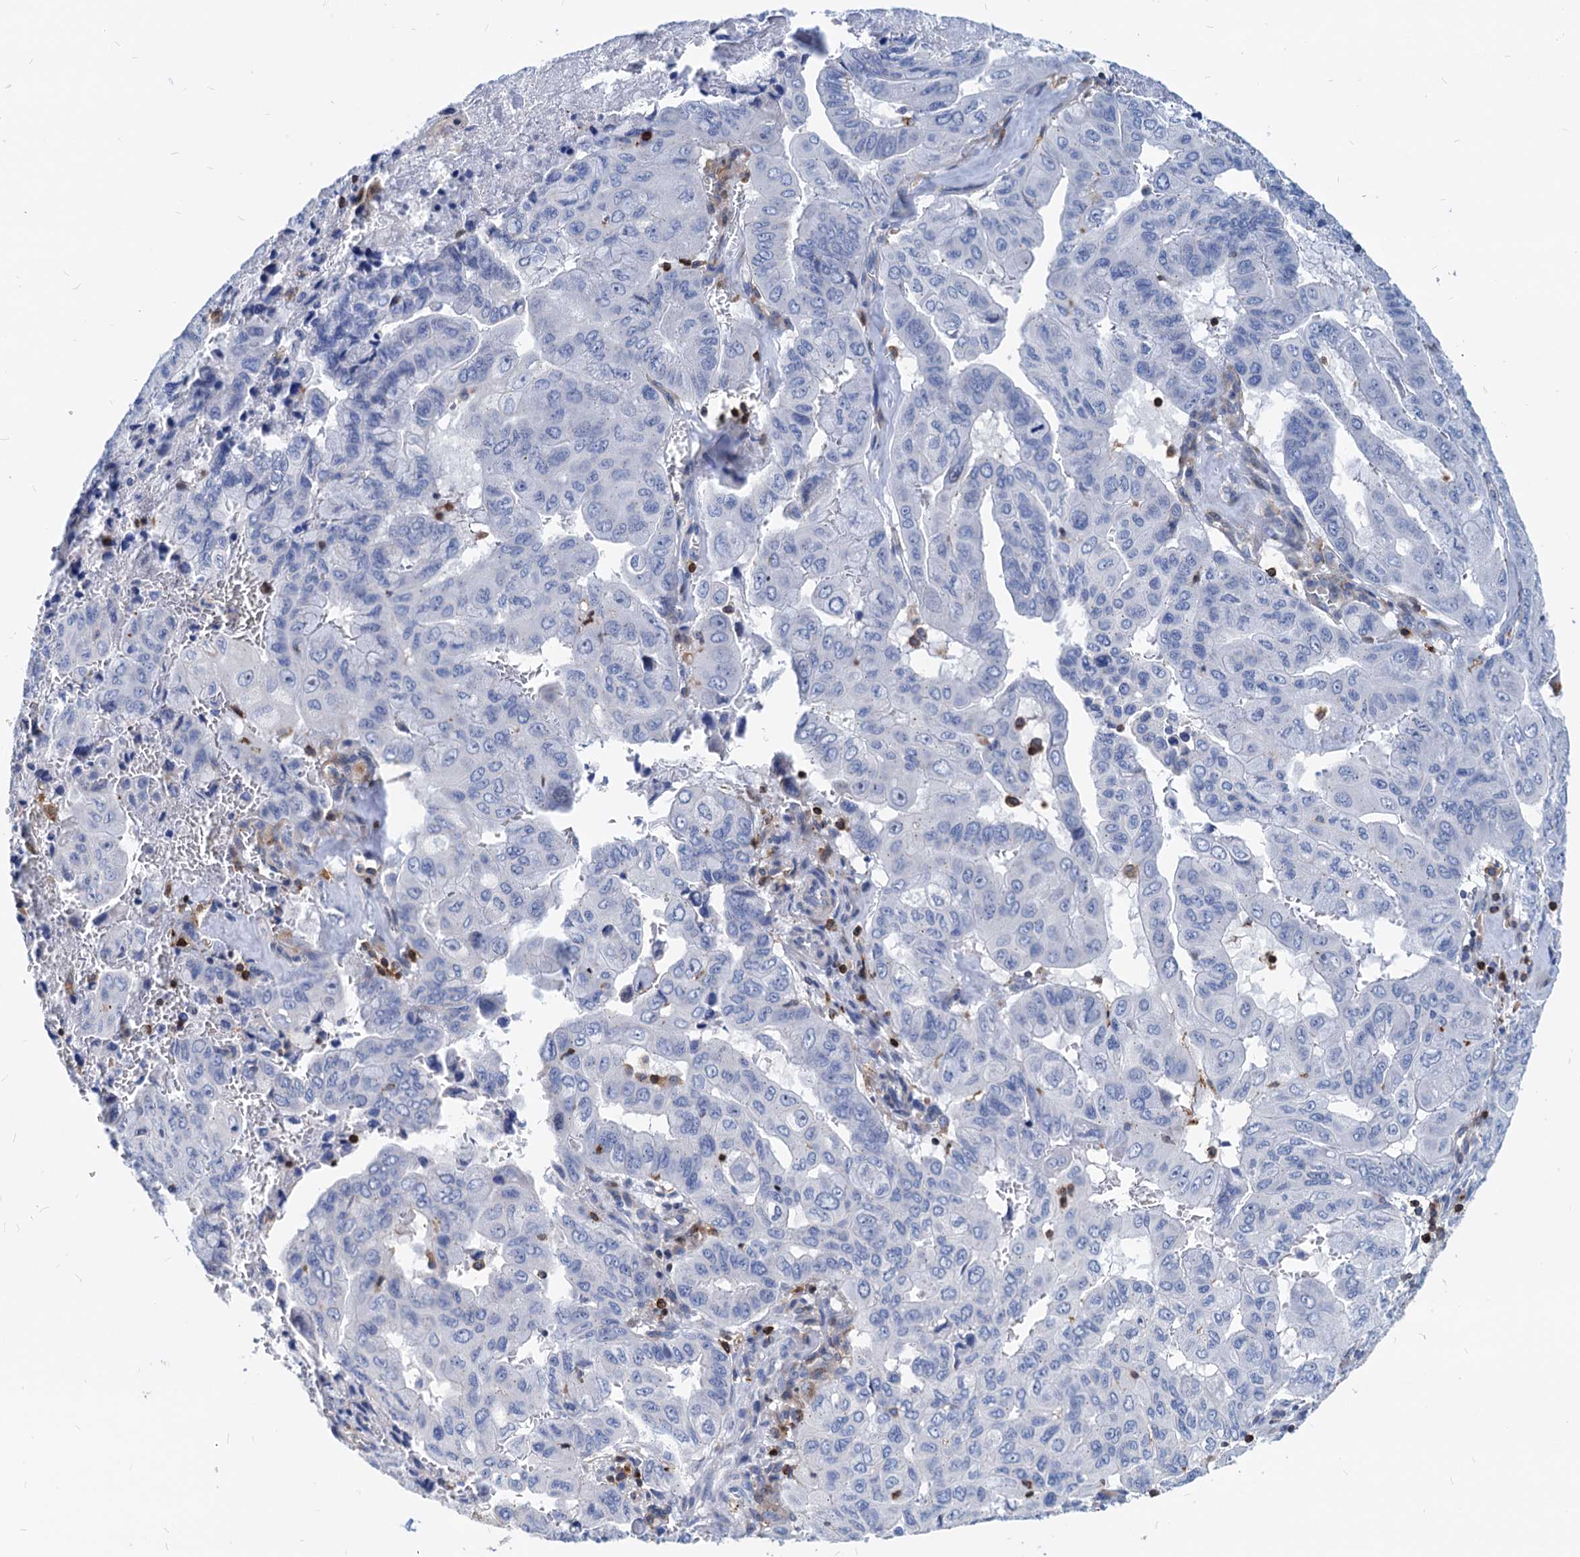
{"staining": {"intensity": "negative", "quantity": "none", "location": "none"}, "tissue": "pancreatic cancer", "cell_type": "Tumor cells", "image_type": "cancer", "snomed": [{"axis": "morphology", "description": "Adenocarcinoma, NOS"}, {"axis": "topography", "description": "Pancreas"}], "caption": "DAB (3,3'-diaminobenzidine) immunohistochemical staining of human adenocarcinoma (pancreatic) exhibits no significant expression in tumor cells. Nuclei are stained in blue.", "gene": "LCP2", "patient": {"sex": "male", "age": 51}}